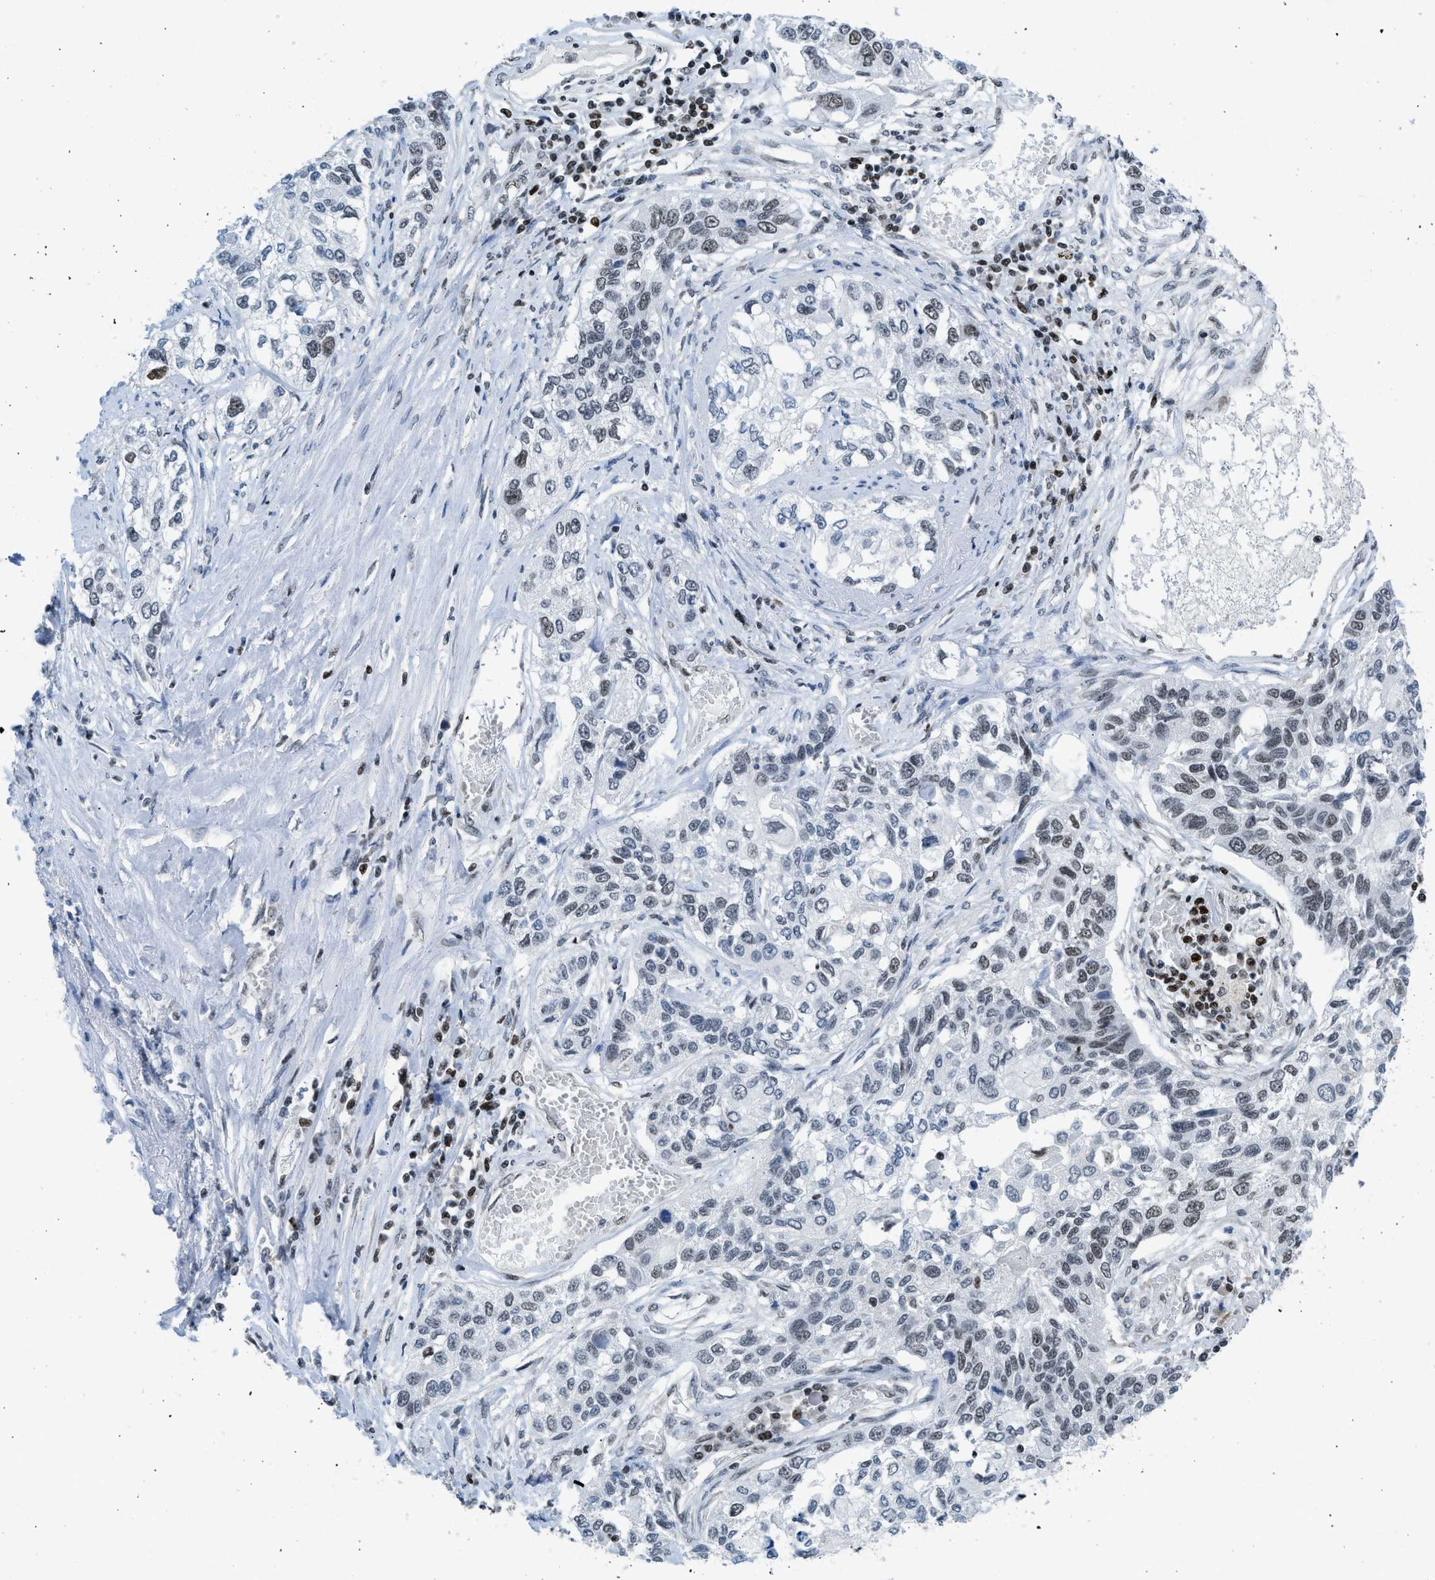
{"staining": {"intensity": "weak", "quantity": "25%-75%", "location": "nuclear"}, "tissue": "lung cancer", "cell_type": "Tumor cells", "image_type": "cancer", "snomed": [{"axis": "morphology", "description": "Squamous cell carcinoma, NOS"}, {"axis": "topography", "description": "Lung"}], "caption": "A micrograph showing weak nuclear staining in approximately 25%-75% of tumor cells in lung cancer (squamous cell carcinoma), as visualized by brown immunohistochemical staining.", "gene": "TERF2IP", "patient": {"sex": "male", "age": 71}}